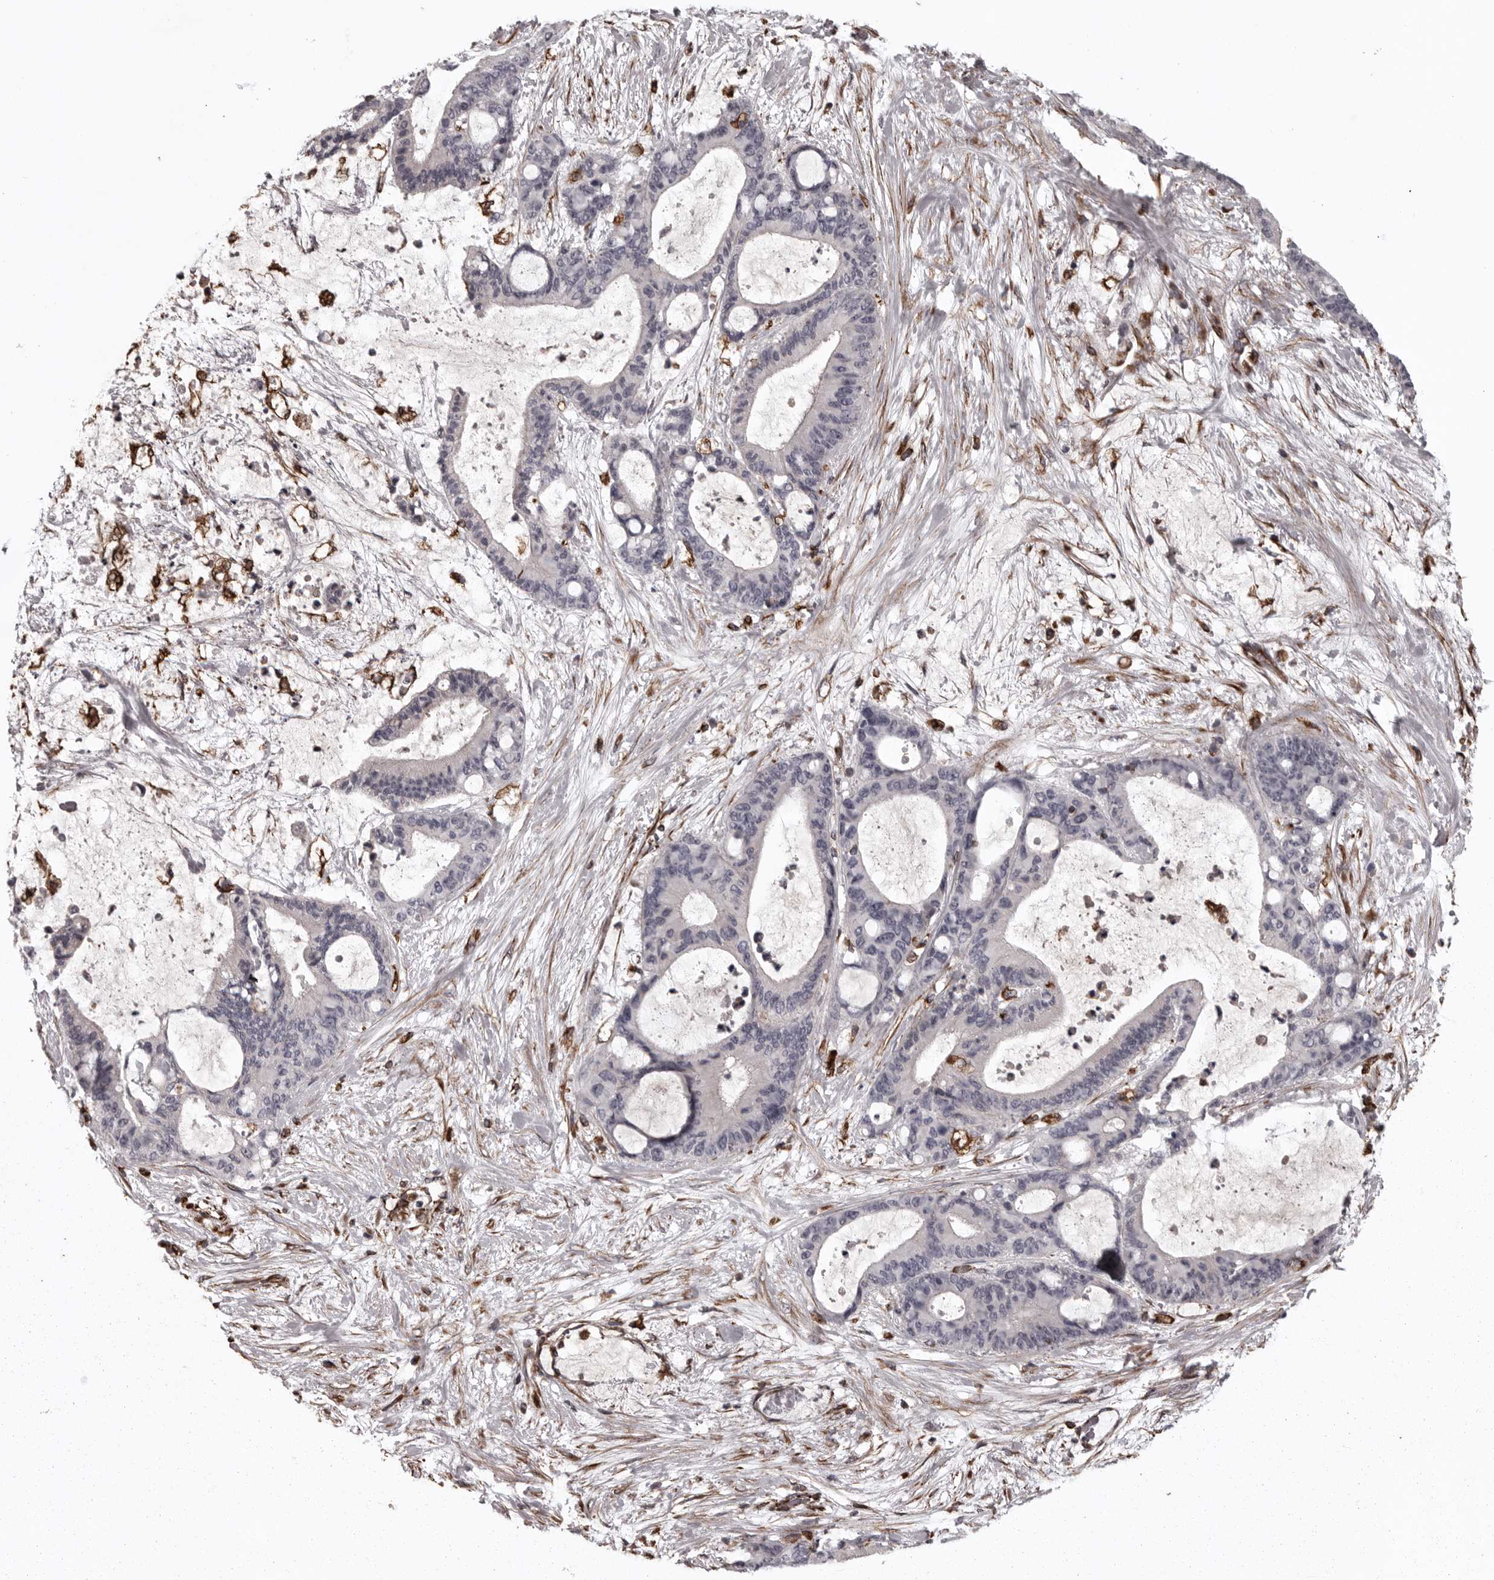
{"staining": {"intensity": "negative", "quantity": "none", "location": "none"}, "tissue": "liver cancer", "cell_type": "Tumor cells", "image_type": "cancer", "snomed": [{"axis": "morphology", "description": "Cholangiocarcinoma"}, {"axis": "topography", "description": "Liver"}], "caption": "Tumor cells are negative for brown protein staining in liver cancer (cholangiocarcinoma).", "gene": "FAAP100", "patient": {"sex": "female", "age": 73}}